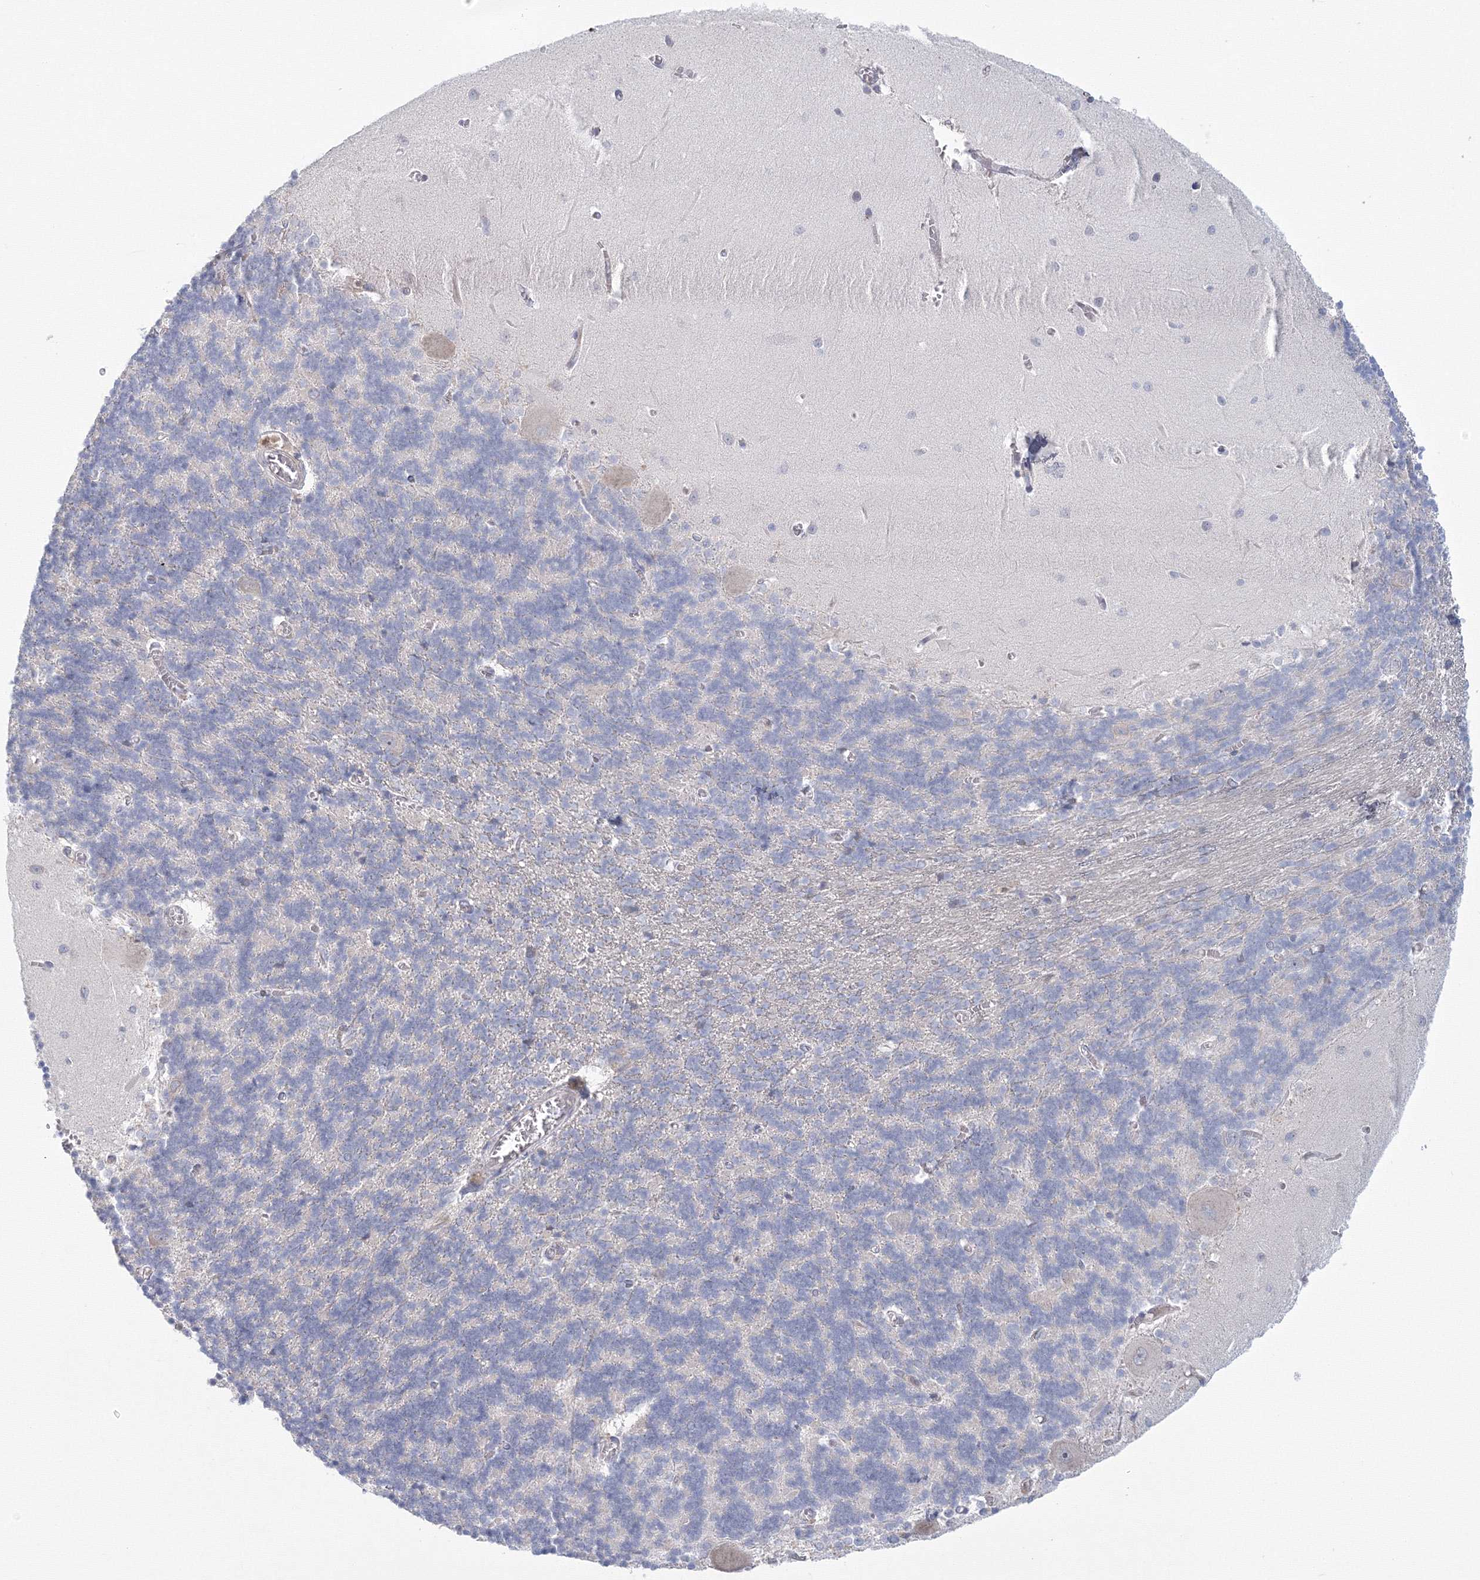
{"staining": {"intensity": "negative", "quantity": "none", "location": "none"}, "tissue": "cerebellum", "cell_type": "Cells in granular layer", "image_type": "normal", "snomed": [{"axis": "morphology", "description": "Normal tissue, NOS"}, {"axis": "topography", "description": "Cerebellum"}], "caption": "High power microscopy histopathology image of an IHC micrograph of benign cerebellum, revealing no significant positivity in cells in granular layer.", "gene": "TACC2", "patient": {"sex": "male", "age": 37}}